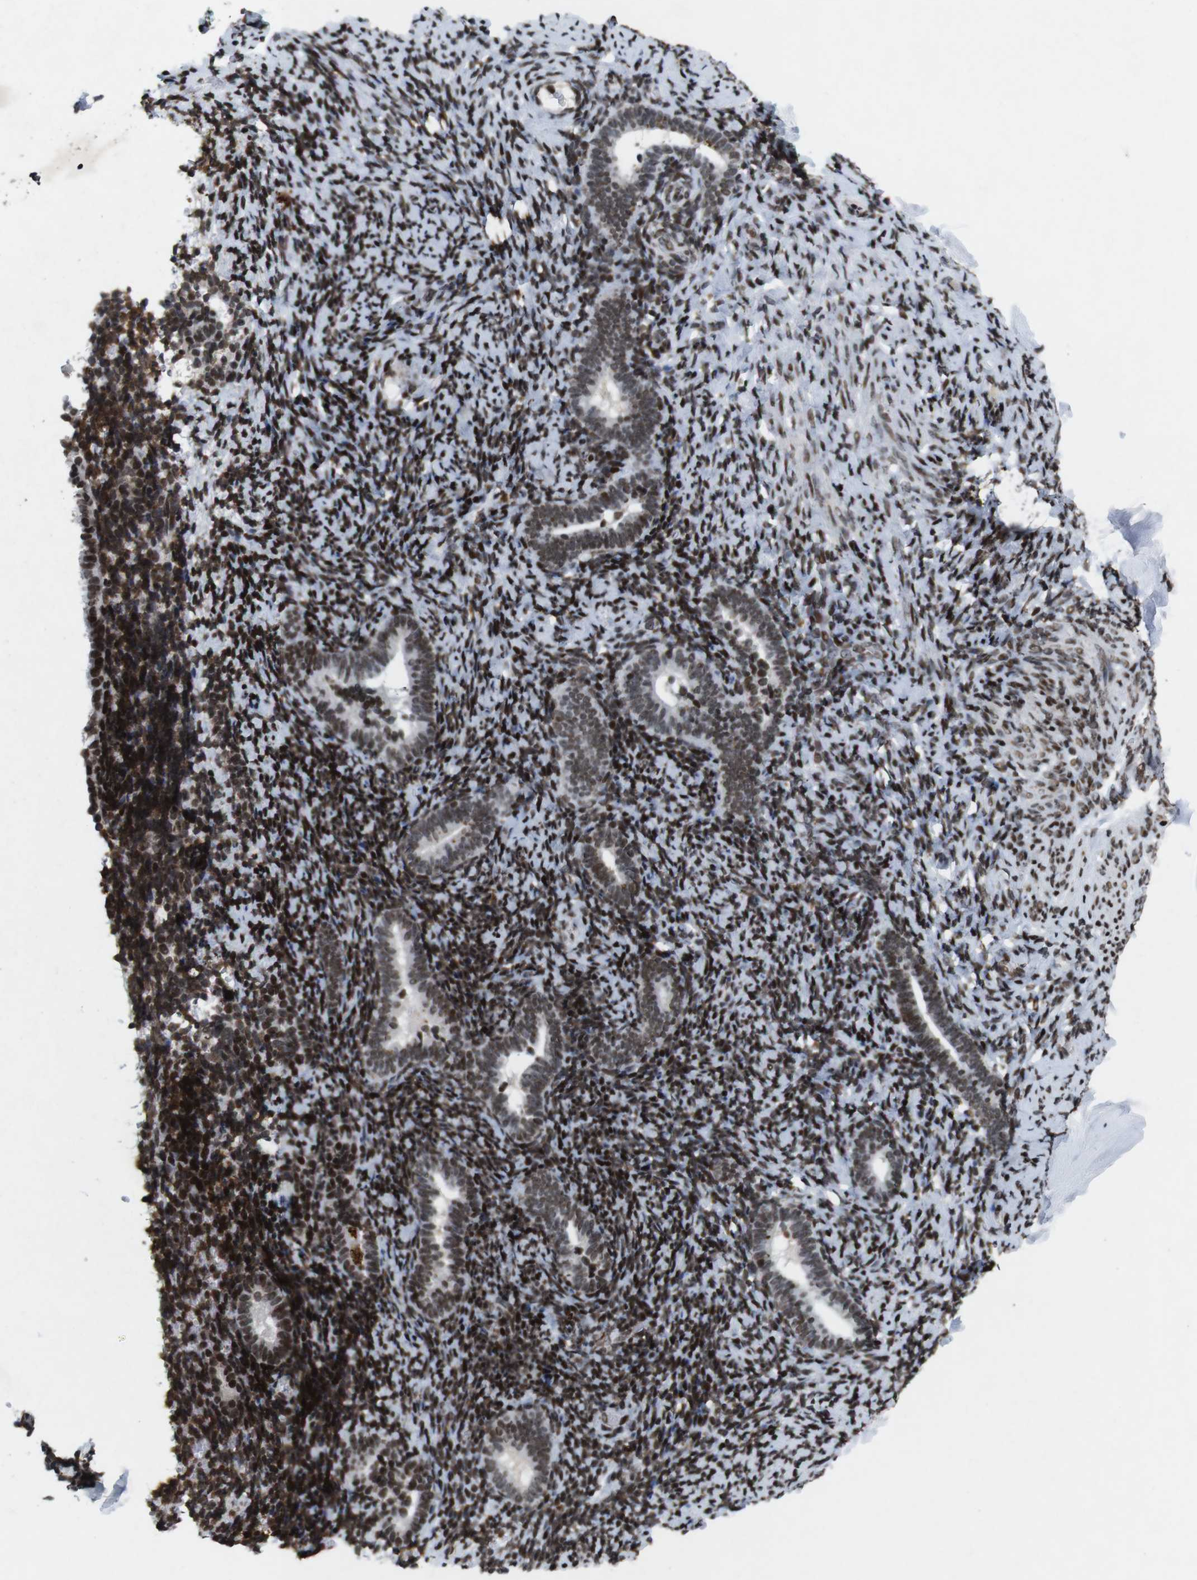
{"staining": {"intensity": "strong", "quantity": ">75%", "location": "nuclear"}, "tissue": "endometrium", "cell_type": "Cells in endometrial stroma", "image_type": "normal", "snomed": [{"axis": "morphology", "description": "Normal tissue, NOS"}, {"axis": "topography", "description": "Endometrium"}], "caption": "Approximately >75% of cells in endometrial stroma in unremarkable human endometrium reveal strong nuclear protein staining as visualized by brown immunohistochemical staining.", "gene": "MAGEH1", "patient": {"sex": "female", "age": 51}}